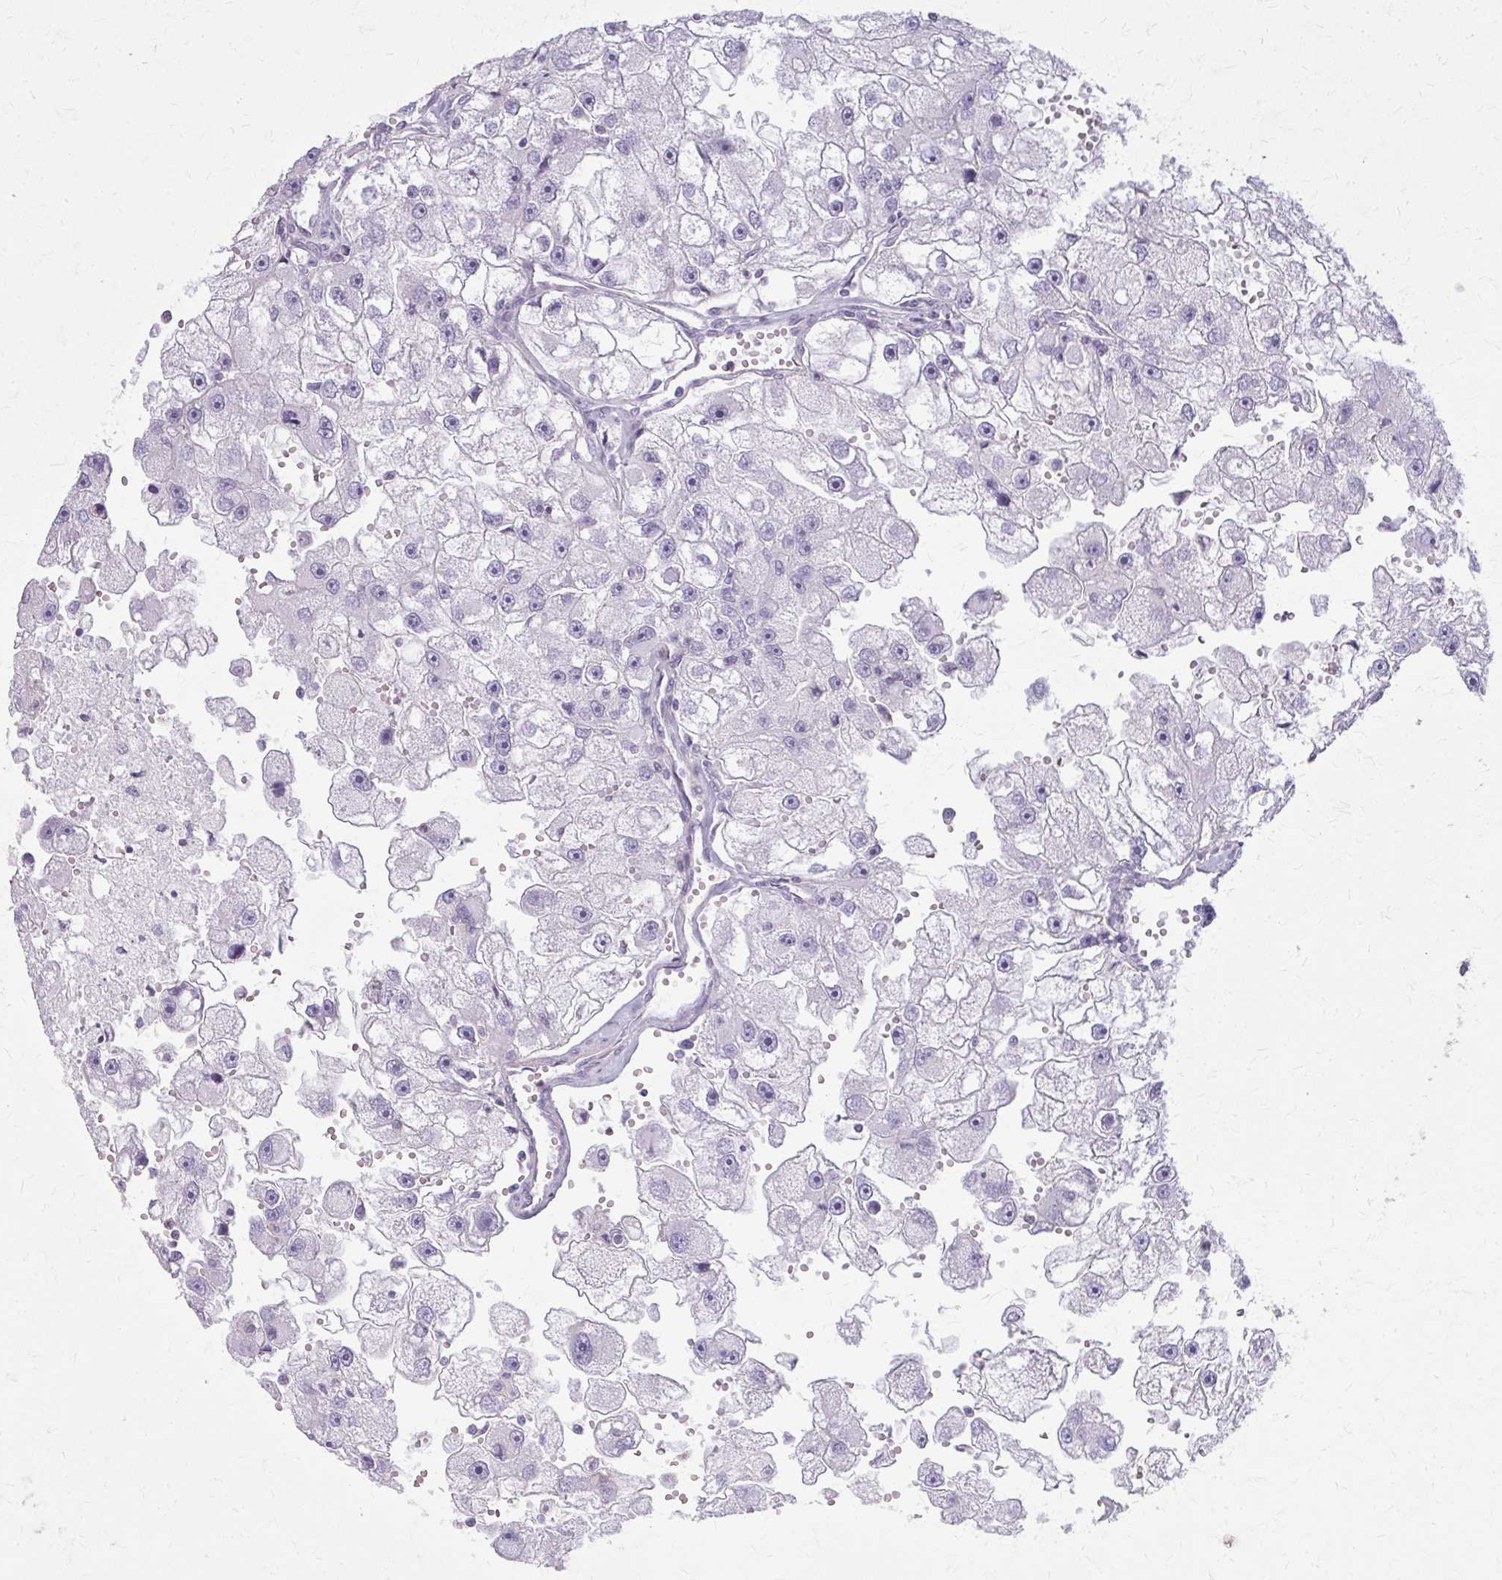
{"staining": {"intensity": "negative", "quantity": "none", "location": "none"}, "tissue": "renal cancer", "cell_type": "Tumor cells", "image_type": "cancer", "snomed": [{"axis": "morphology", "description": "Adenocarcinoma, NOS"}, {"axis": "topography", "description": "Kidney"}], "caption": "The photomicrograph displays no significant expression in tumor cells of renal cancer. The staining was performed using DAB (3,3'-diaminobenzidine) to visualize the protein expression in brown, while the nuclei were stained in blue with hematoxylin (Magnification: 20x).", "gene": "TENM4", "patient": {"sex": "male", "age": 63}}